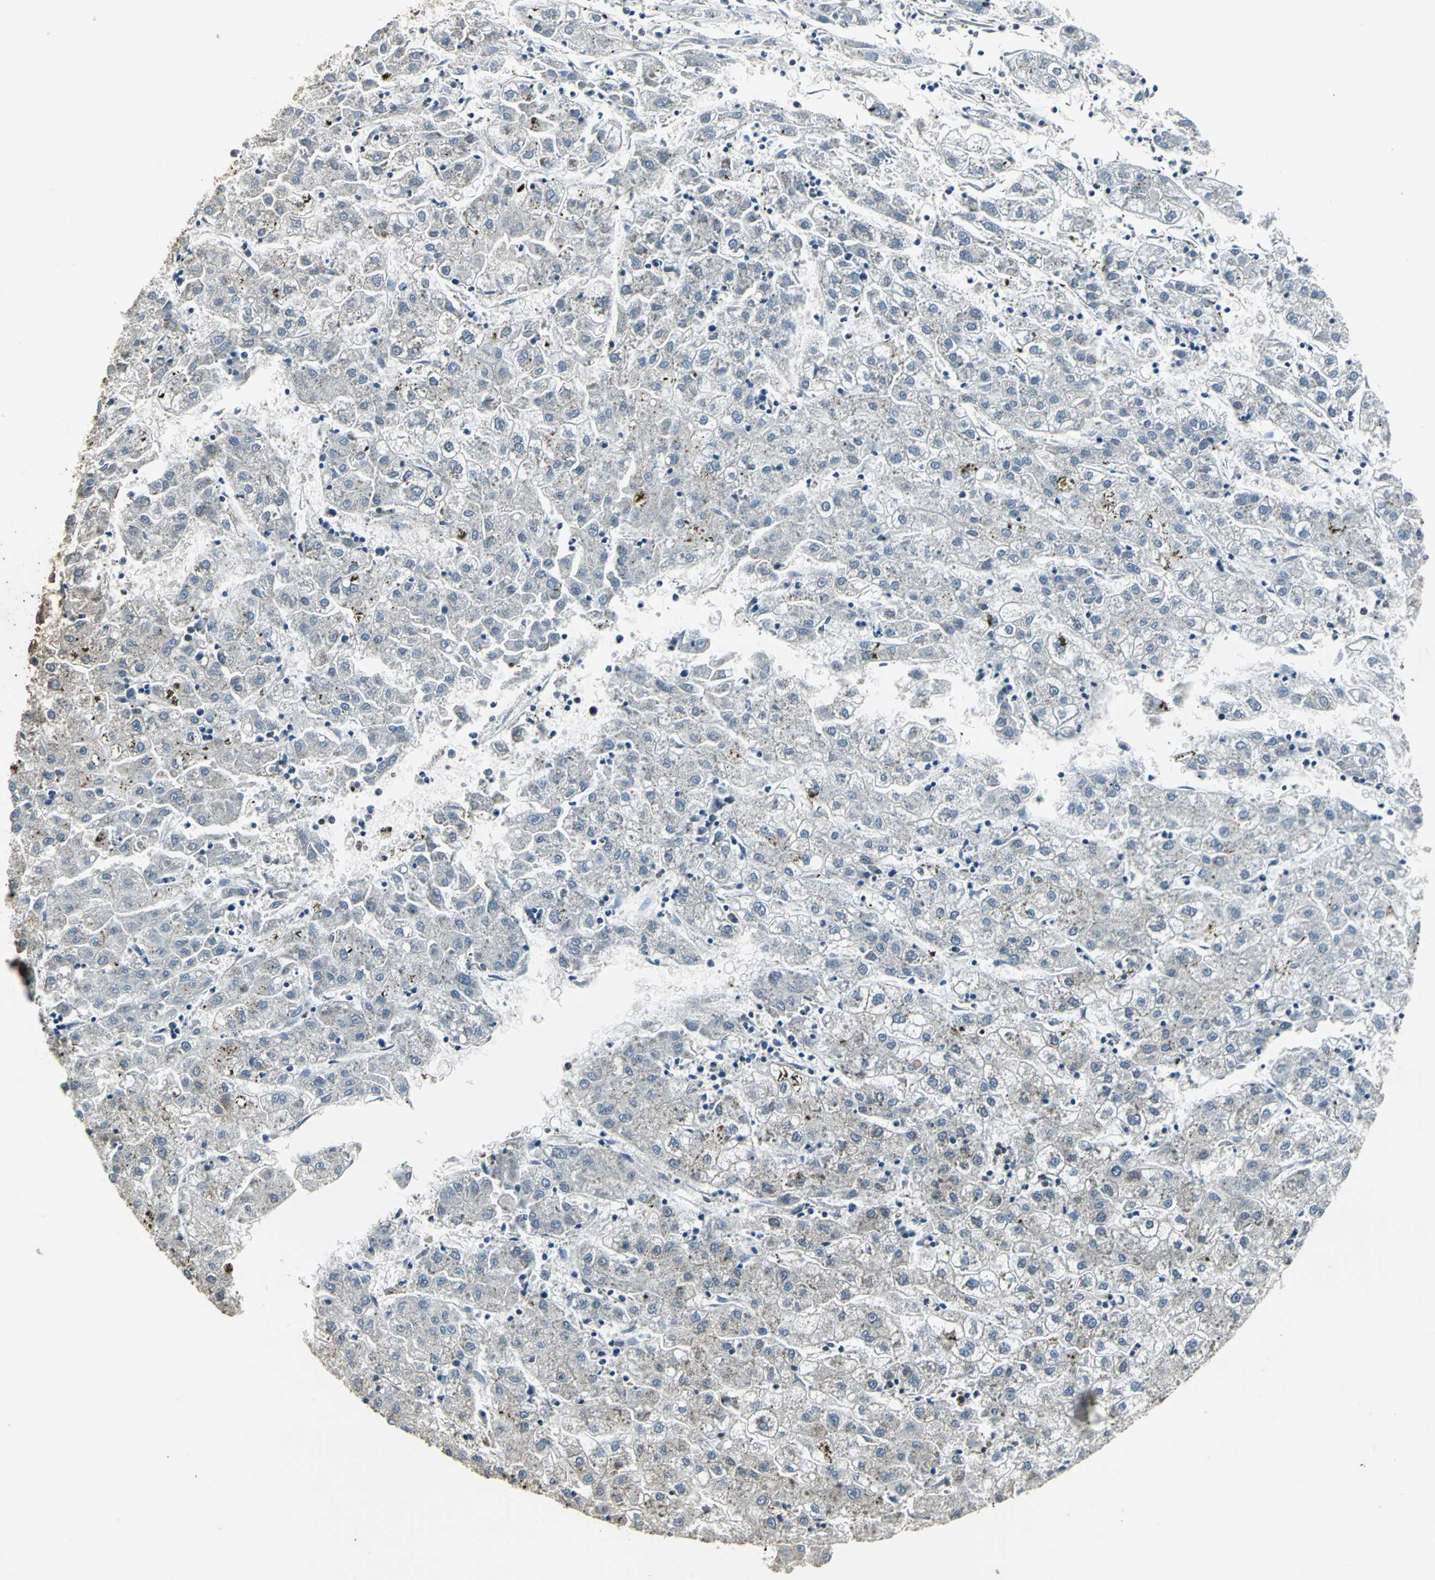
{"staining": {"intensity": "negative", "quantity": "none", "location": "none"}, "tissue": "liver cancer", "cell_type": "Tumor cells", "image_type": "cancer", "snomed": [{"axis": "morphology", "description": "Carcinoma, Hepatocellular, NOS"}, {"axis": "topography", "description": "Liver"}], "caption": "Immunohistochemistry (IHC) of human liver hepatocellular carcinoma reveals no staining in tumor cells.", "gene": "DNAJB4", "patient": {"sex": "male", "age": 72}}